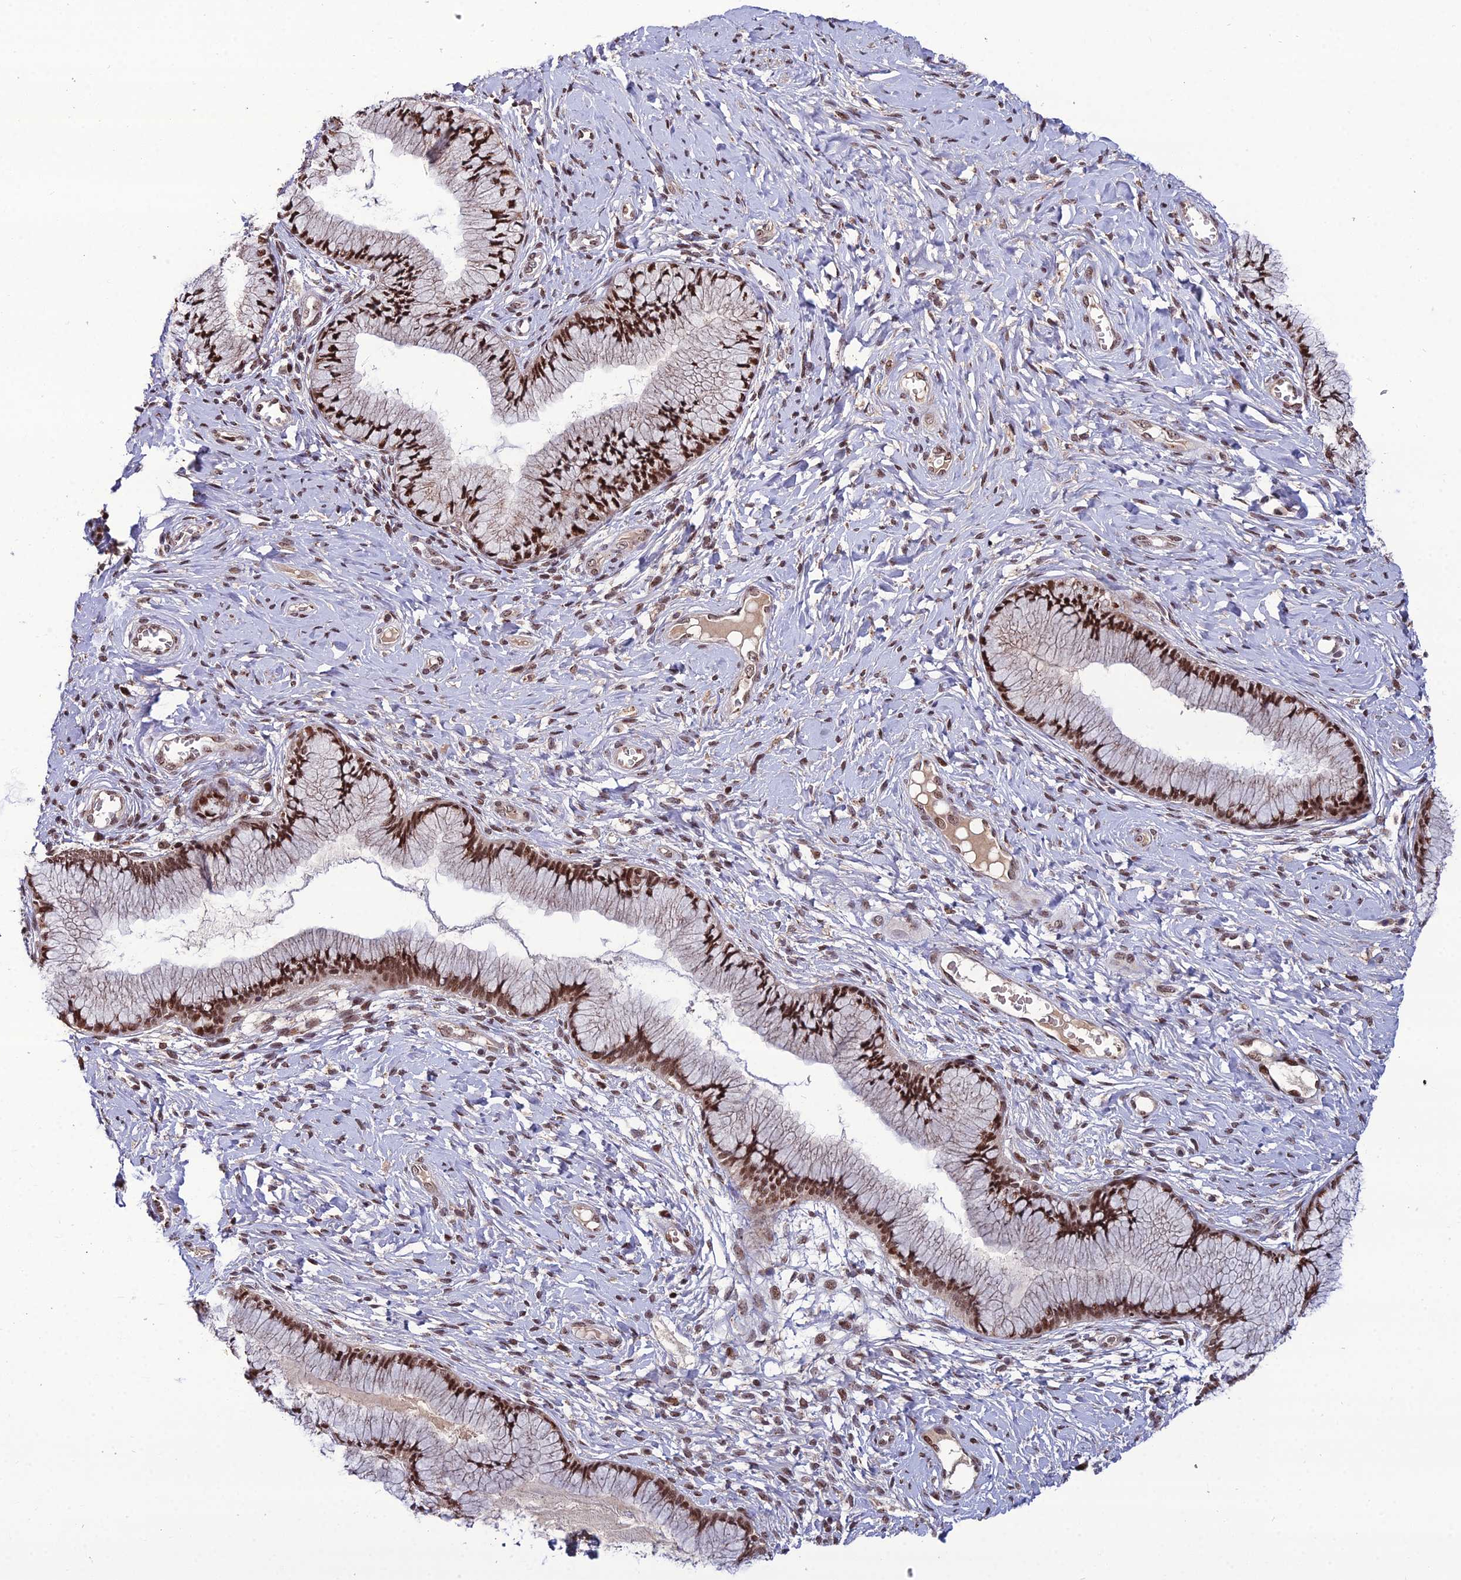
{"staining": {"intensity": "moderate", "quantity": ">75%", "location": "nuclear"}, "tissue": "cervix", "cell_type": "Glandular cells", "image_type": "normal", "snomed": [{"axis": "morphology", "description": "Normal tissue, NOS"}, {"axis": "topography", "description": "Cervix"}], "caption": "Glandular cells show medium levels of moderate nuclear positivity in about >75% of cells in normal human cervix. The staining was performed using DAB to visualize the protein expression in brown, while the nuclei were stained in blue with hematoxylin (Magnification: 20x).", "gene": "ARL2", "patient": {"sex": "female", "age": 42}}